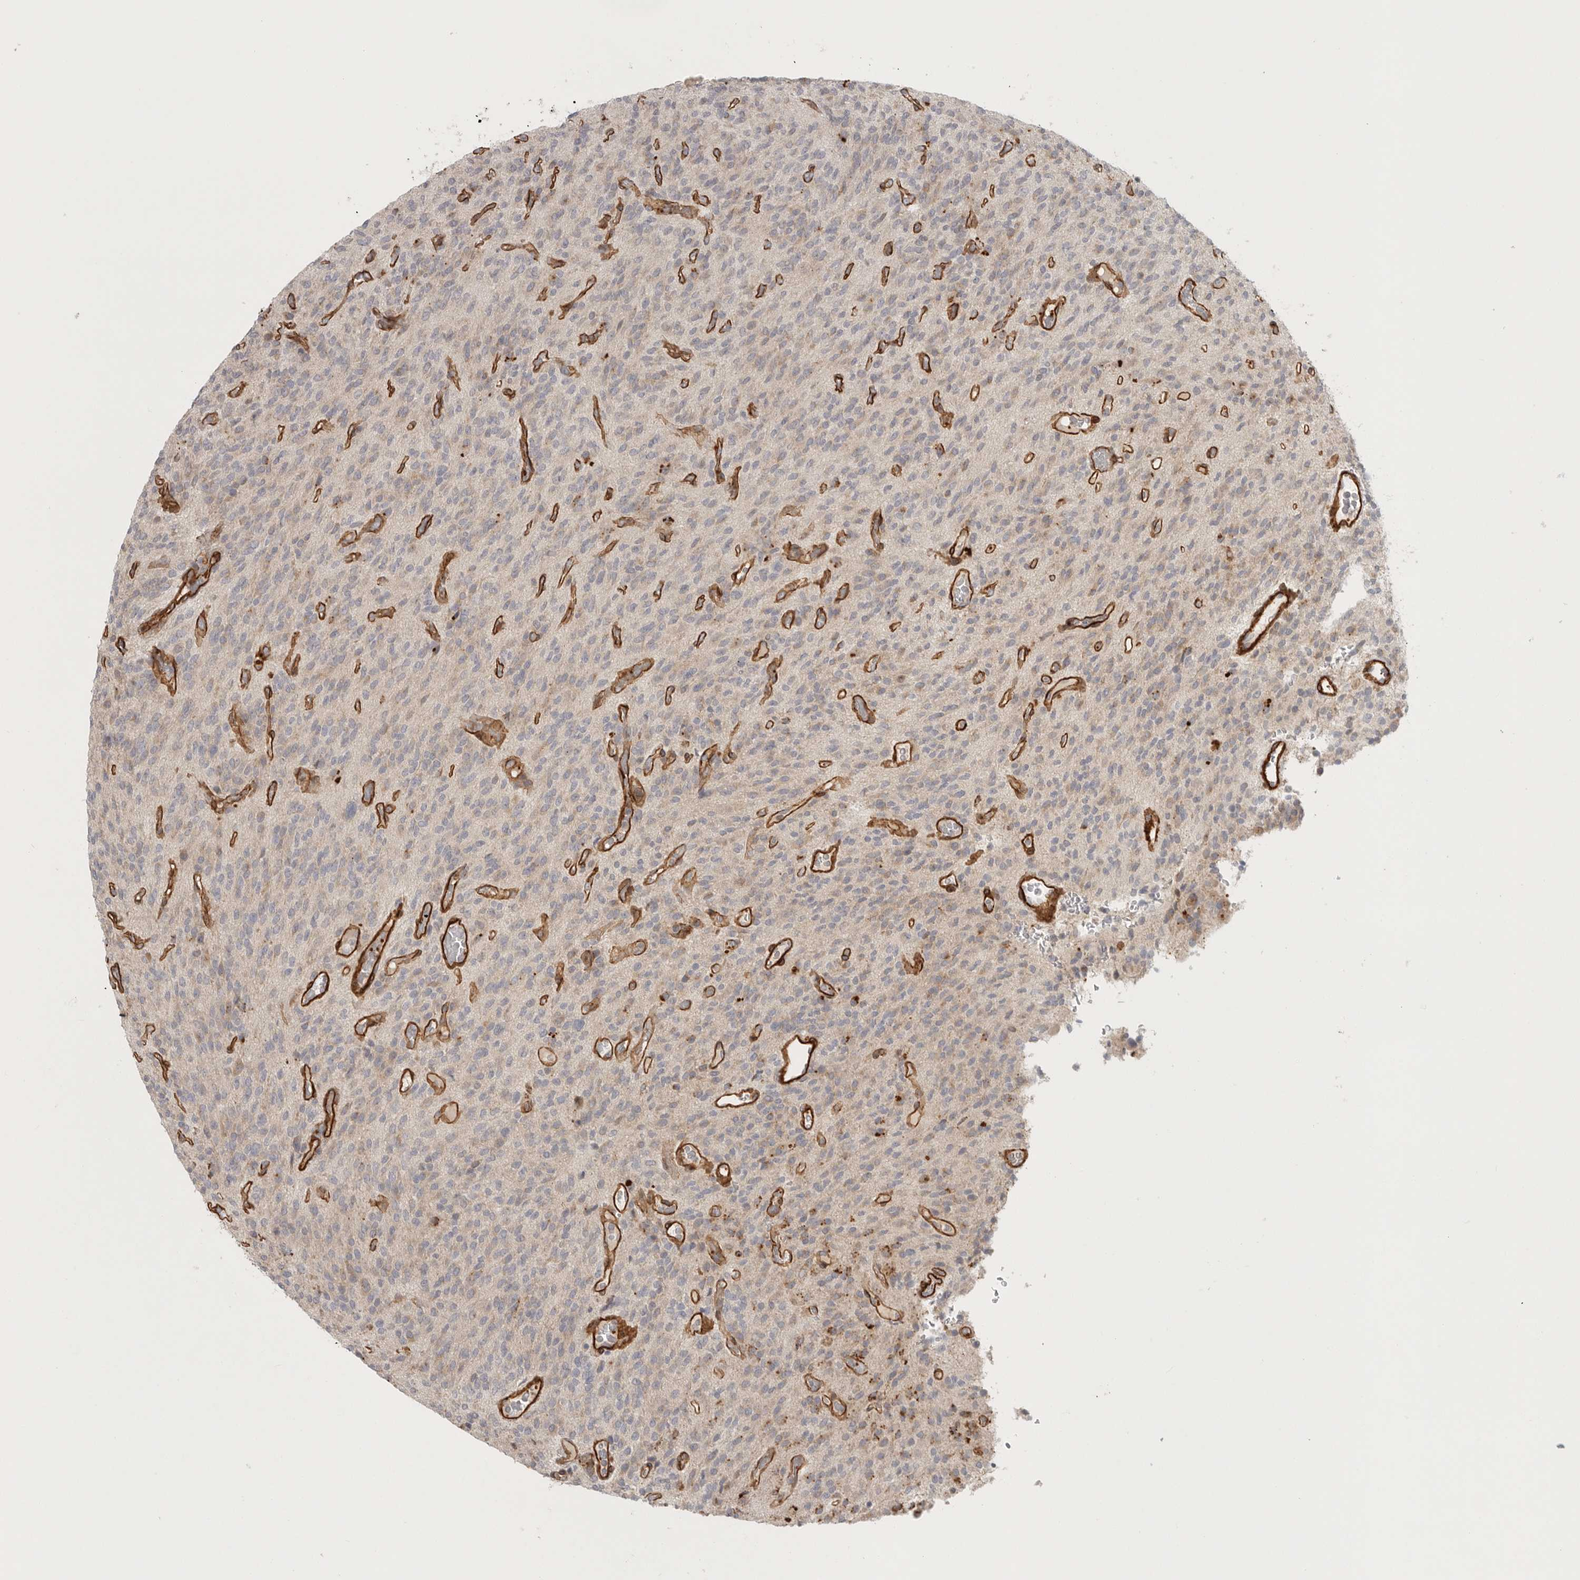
{"staining": {"intensity": "negative", "quantity": "none", "location": "none"}, "tissue": "glioma", "cell_type": "Tumor cells", "image_type": "cancer", "snomed": [{"axis": "morphology", "description": "Glioma, malignant, High grade"}, {"axis": "topography", "description": "Brain"}], "caption": "Histopathology image shows no significant protein expression in tumor cells of glioma.", "gene": "LONRF1", "patient": {"sex": "male", "age": 34}}